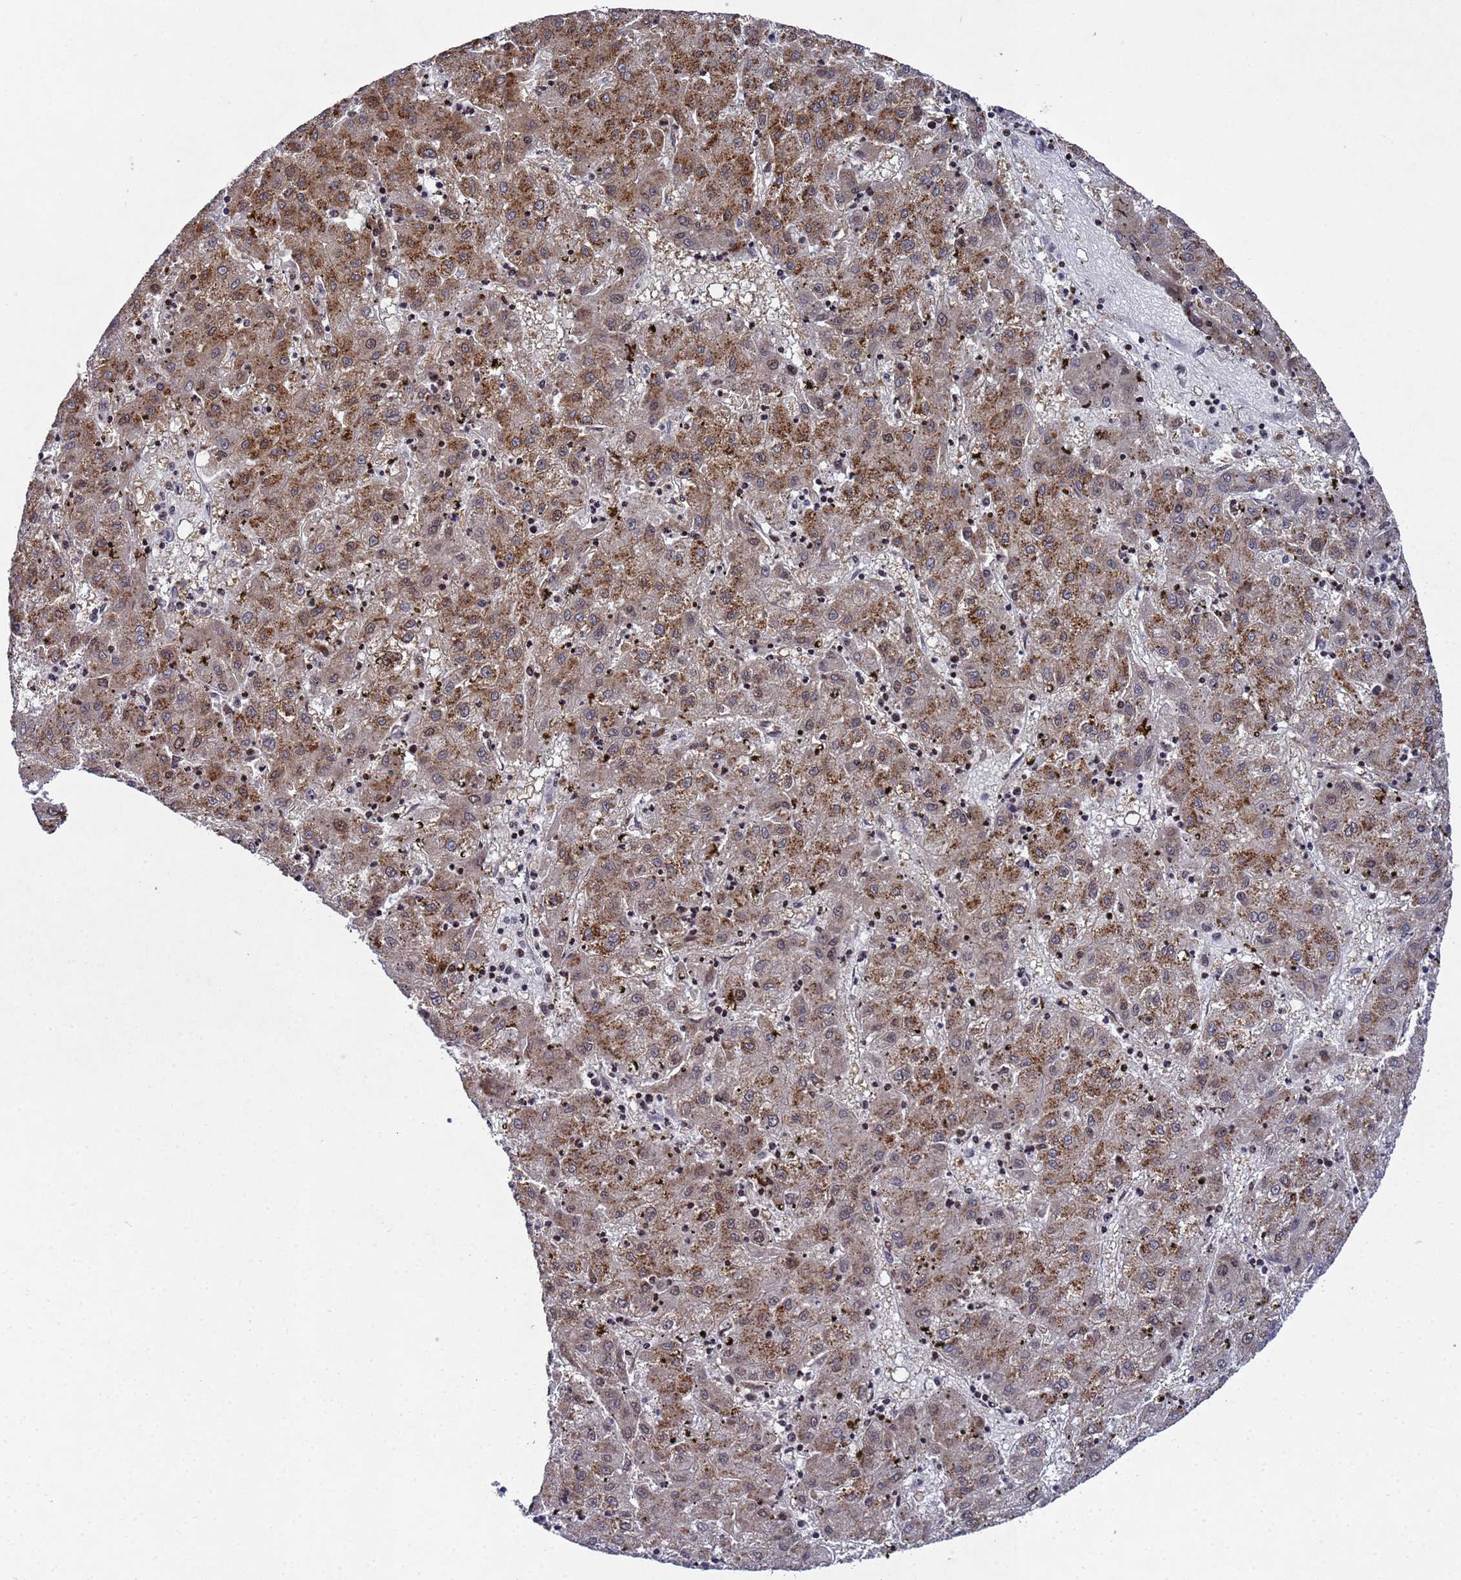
{"staining": {"intensity": "moderate", "quantity": ">75%", "location": "cytoplasmic/membranous"}, "tissue": "liver cancer", "cell_type": "Tumor cells", "image_type": "cancer", "snomed": [{"axis": "morphology", "description": "Carcinoma, Hepatocellular, NOS"}, {"axis": "topography", "description": "Liver"}], "caption": "Human liver cancer (hepatocellular carcinoma) stained with a brown dye exhibits moderate cytoplasmic/membranous positive positivity in about >75% of tumor cells.", "gene": "NSUN6", "patient": {"sex": "male", "age": 72}}